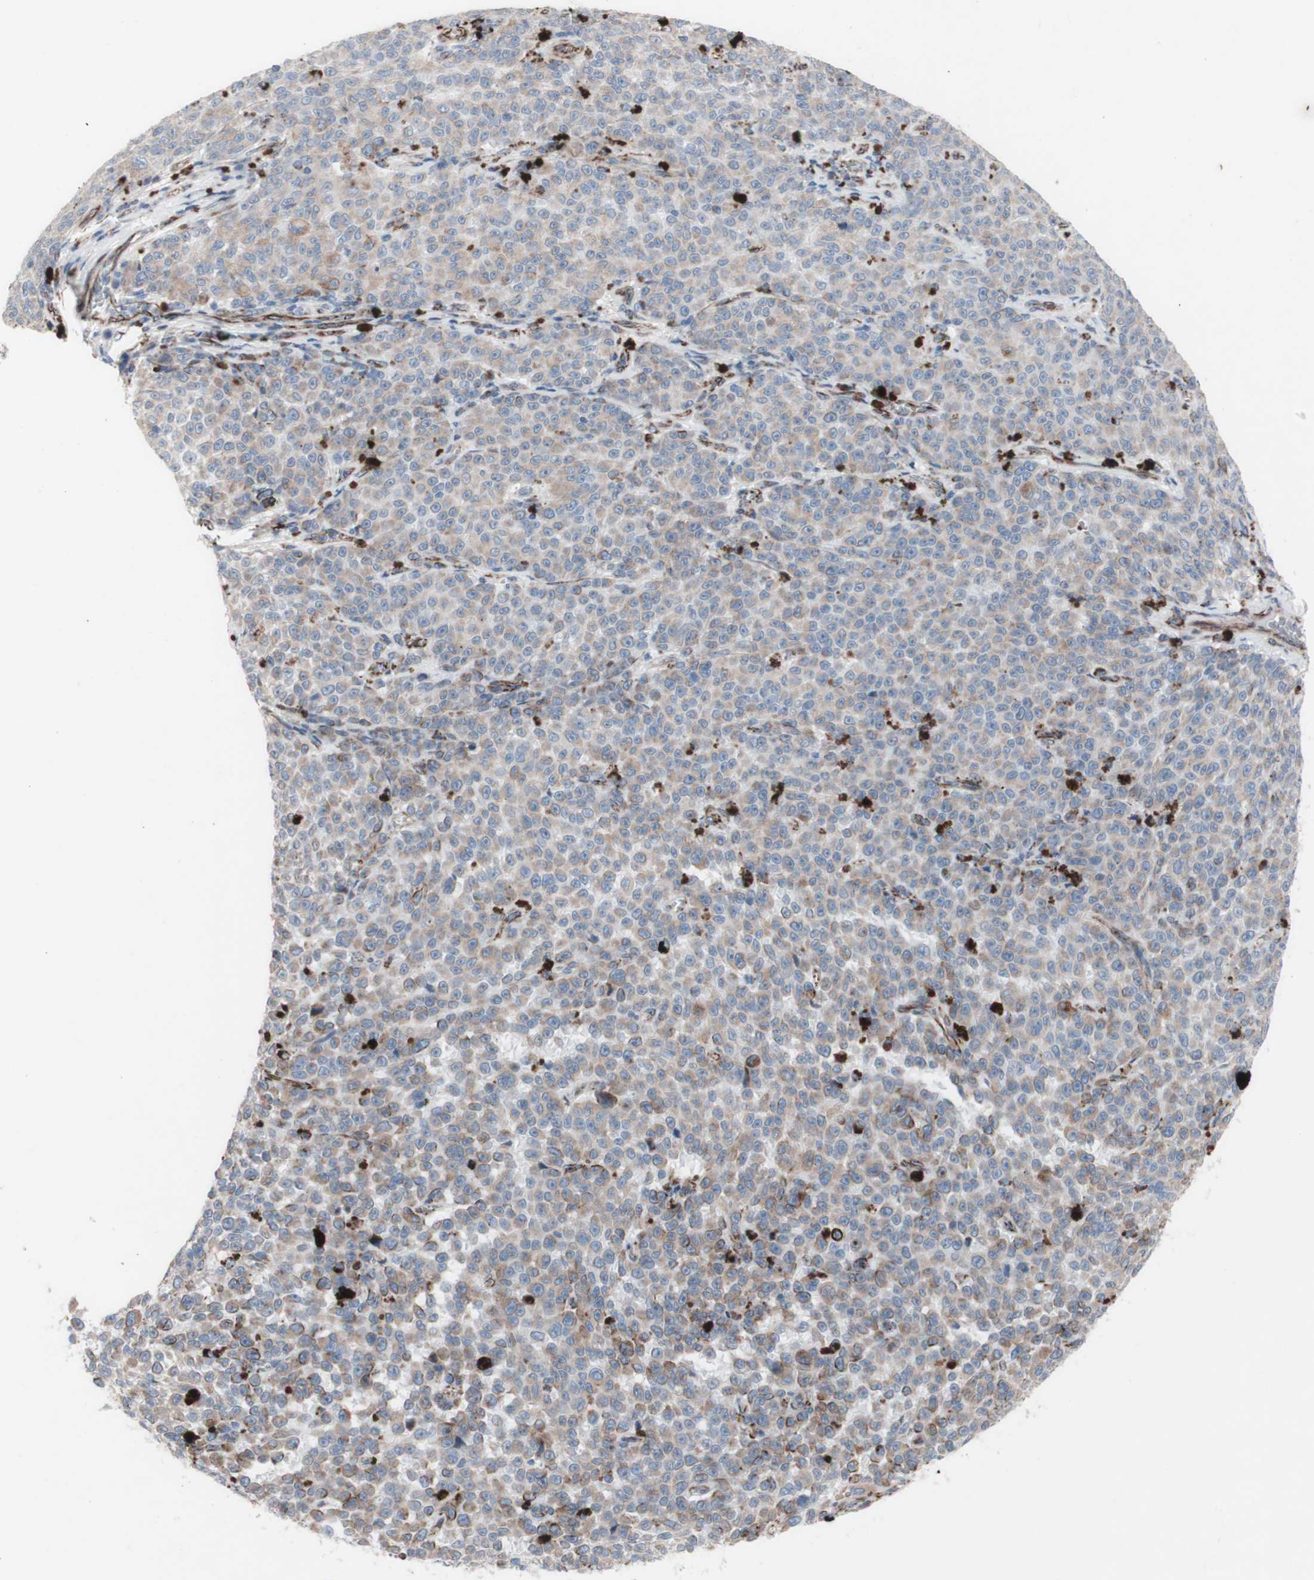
{"staining": {"intensity": "moderate", "quantity": ">75%", "location": "cytoplasmic/membranous"}, "tissue": "melanoma", "cell_type": "Tumor cells", "image_type": "cancer", "snomed": [{"axis": "morphology", "description": "Malignant melanoma, NOS"}, {"axis": "topography", "description": "Skin"}], "caption": "Human malignant melanoma stained with a protein marker shows moderate staining in tumor cells.", "gene": "AGPAT5", "patient": {"sex": "female", "age": 82}}